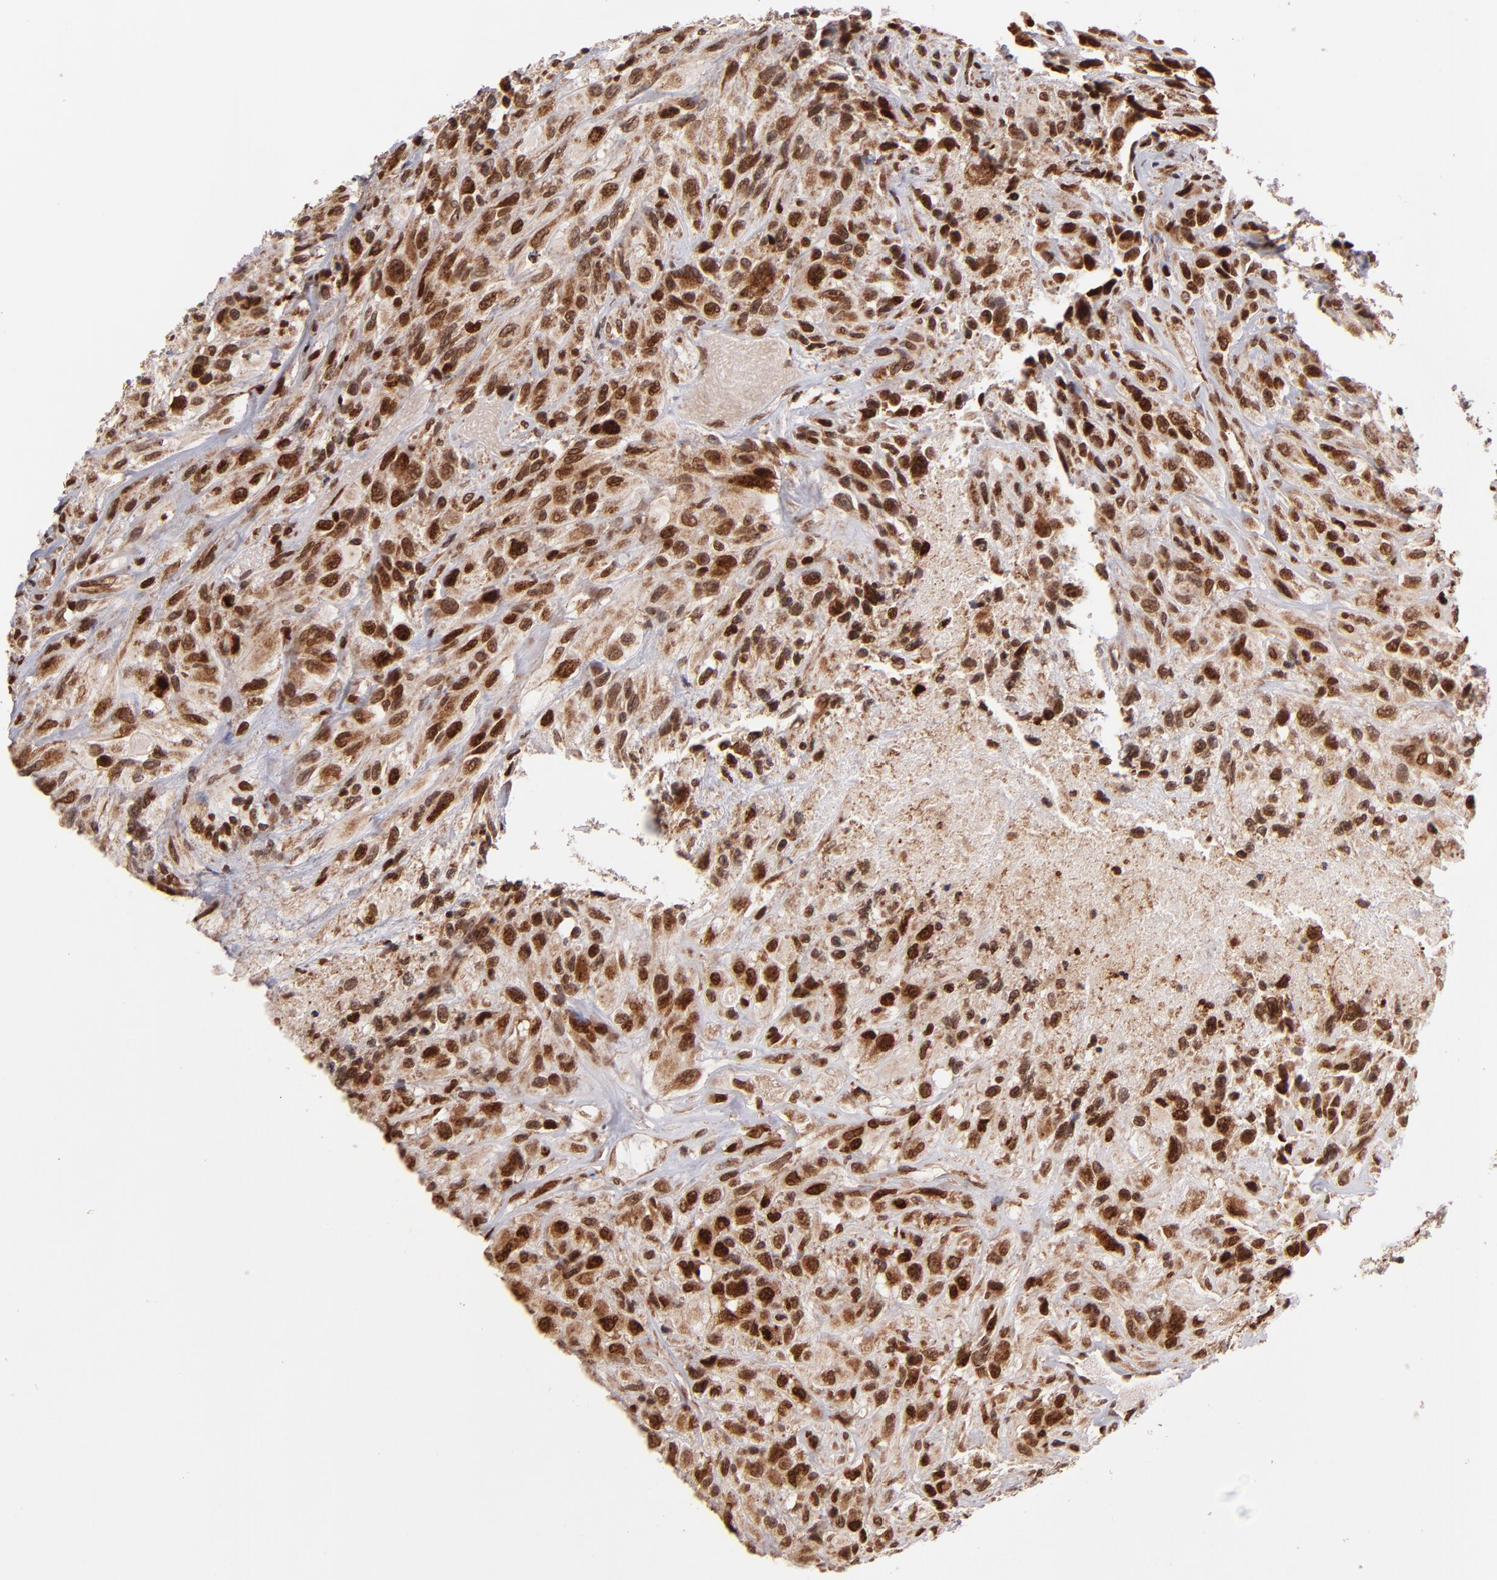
{"staining": {"intensity": "strong", "quantity": ">75%", "location": "cytoplasmic/membranous,nuclear"}, "tissue": "glioma", "cell_type": "Tumor cells", "image_type": "cancer", "snomed": [{"axis": "morphology", "description": "Glioma, malignant, High grade"}, {"axis": "topography", "description": "Brain"}], "caption": "Glioma stained for a protein exhibits strong cytoplasmic/membranous and nuclear positivity in tumor cells.", "gene": "TOP1MT", "patient": {"sex": "male", "age": 48}}